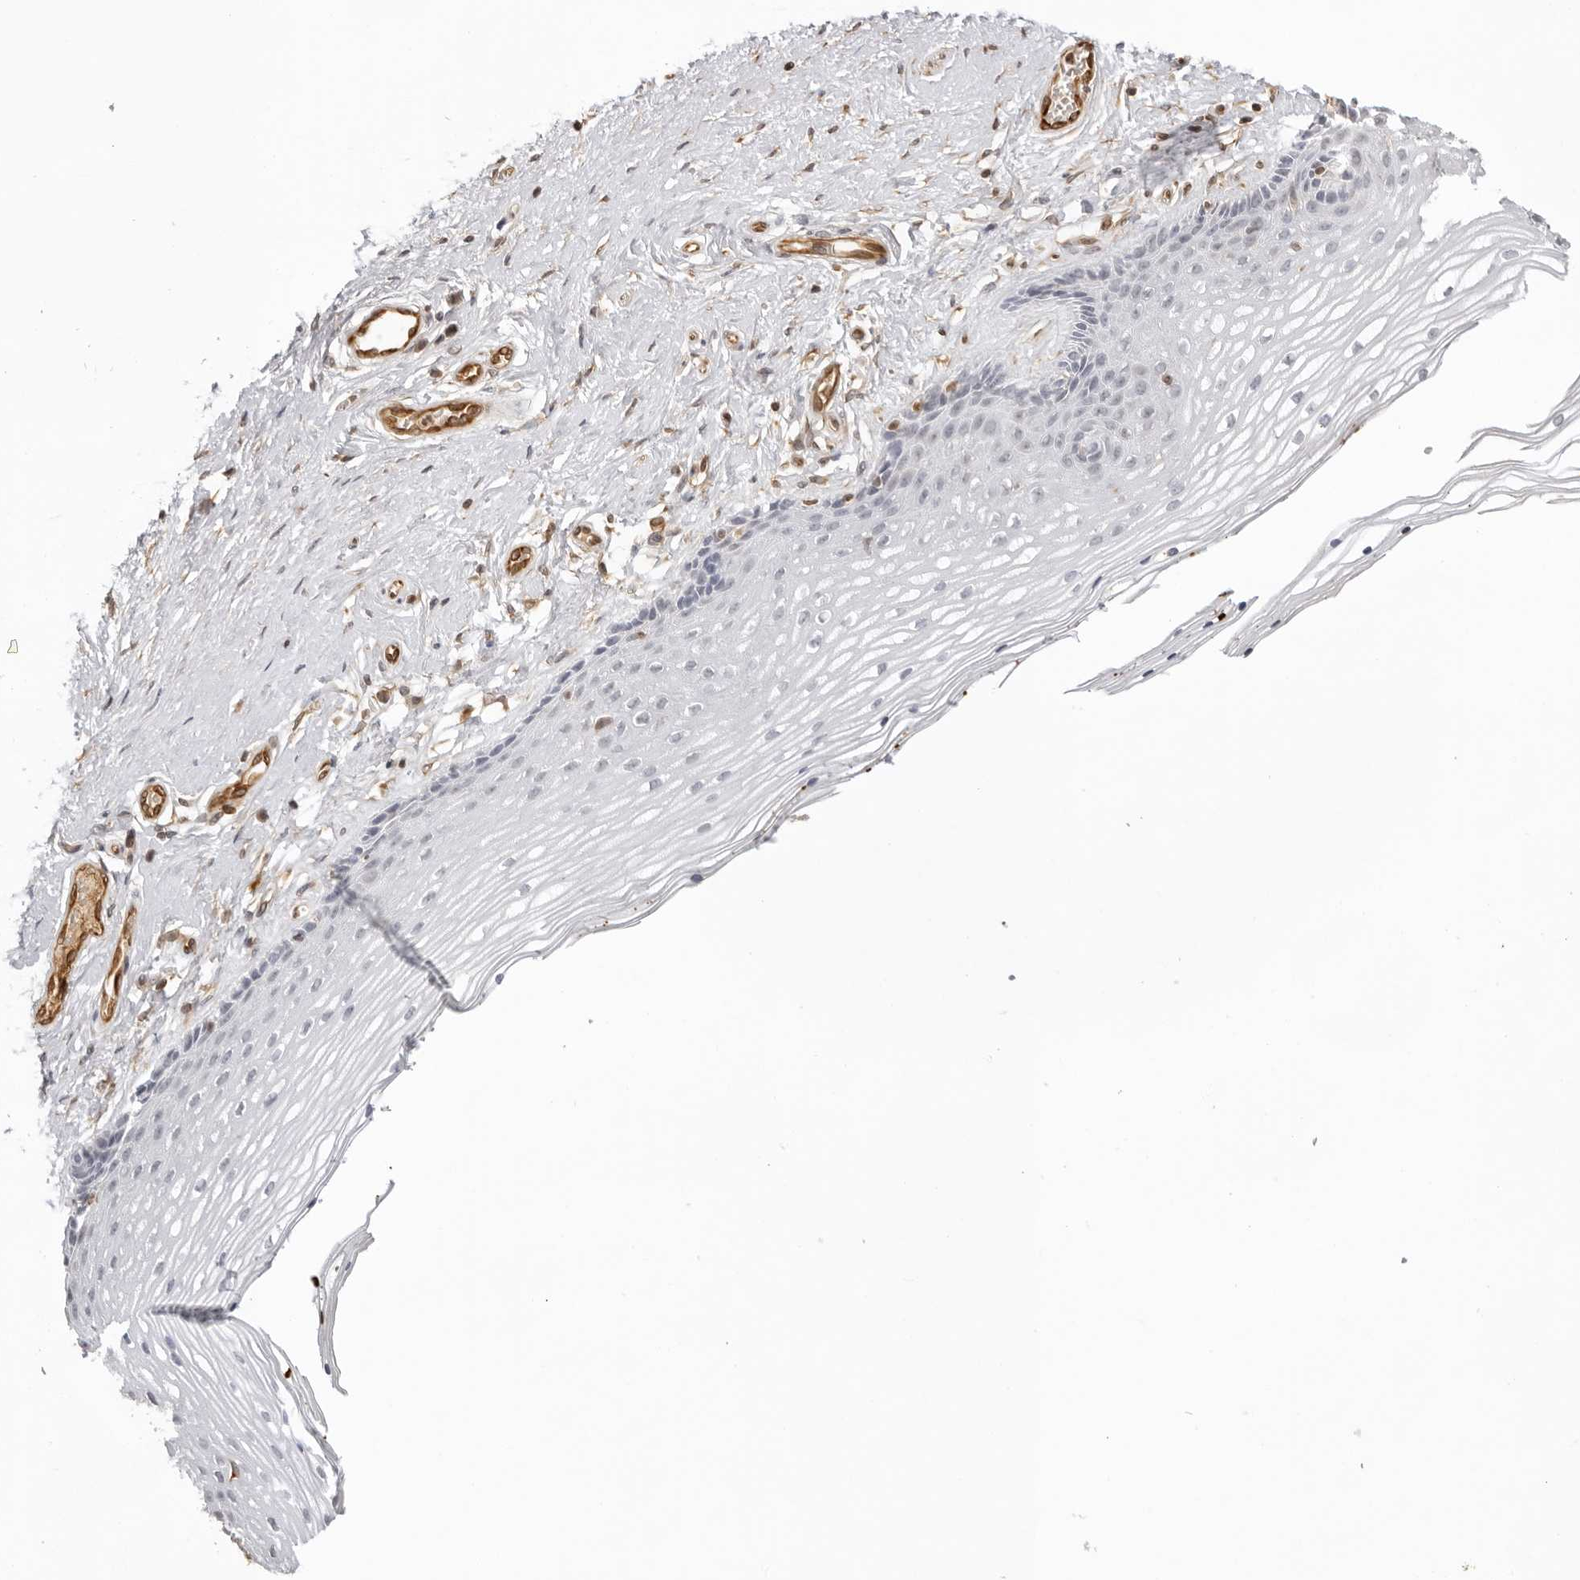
{"staining": {"intensity": "negative", "quantity": "none", "location": "none"}, "tissue": "vagina", "cell_type": "Squamous epithelial cells", "image_type": "normal", "snomed": [{"axis": "morphology", "description": "Normal tissue, NOS"}, {"axis": "topography", "description": "Vagina"}], "caption": "The image shows no significant expression in squamous epithelial cells of vagina. The staining was performed using DAB to visualize the protein expression in brown, while the nuclei were stained in blue with hematoxylin (Magnification: 20x).", "gene": "DYNLT5", "patient": {"sex": "female", "age": 46}}